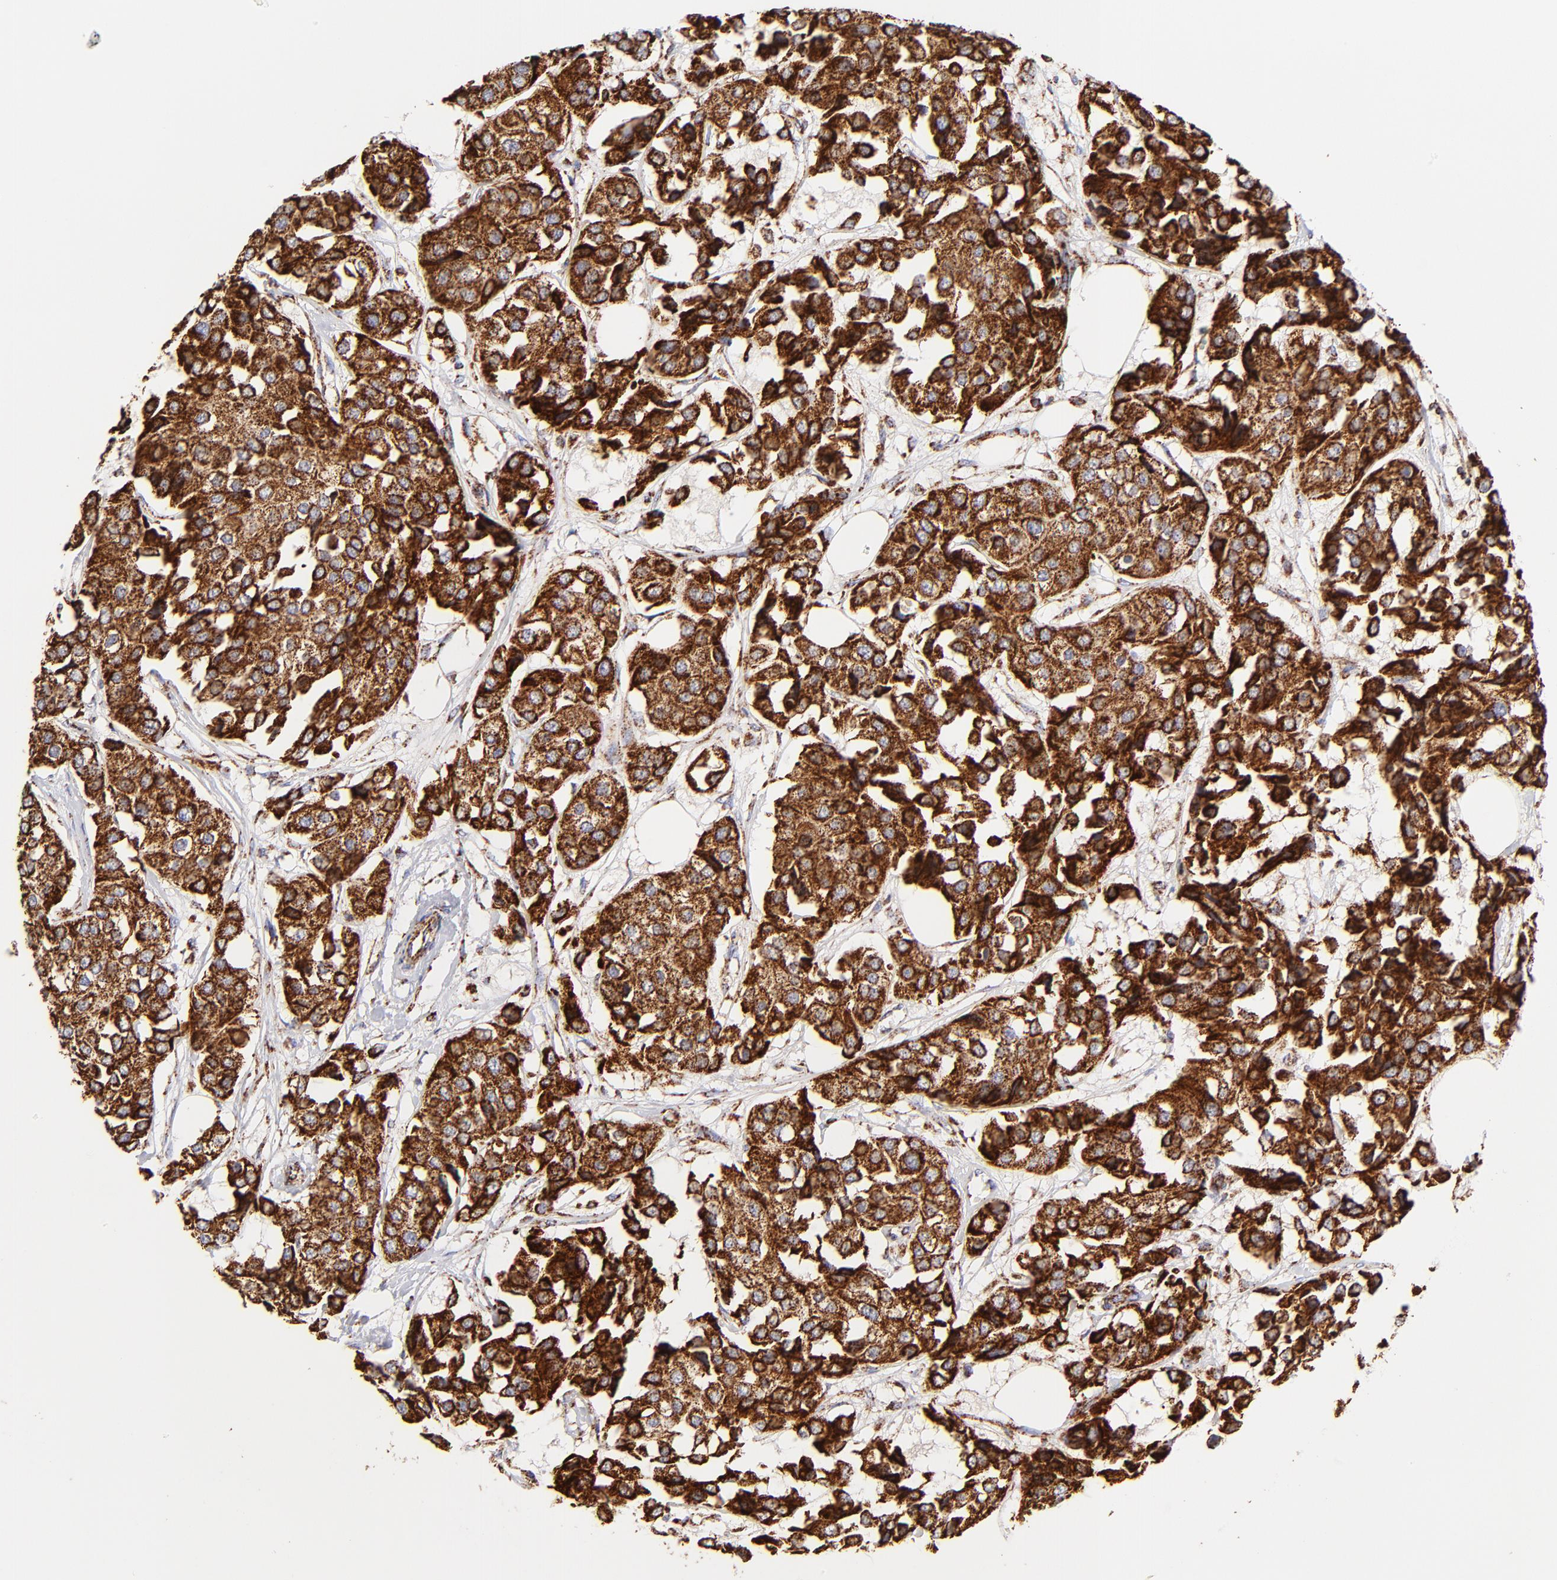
{"staining": {"intensity": "strong", "quantity": ">75%", "location": "cytoplasmic/membranous"}, "tissue": "breast cancer", "cell_type": "Tumor cells", "image_type": "cancer", "snomed": [{"axis": "morphology", "description": "Duct carcinoma"}, {"axis": "topography", "description": "Breast"}], "caption": "Strong cytoplasmic/membranous staining for a protein is identified in approximately >75% of tumor cells of breast cancer using immunohistochemistry.", "gene": "ECH1", "patient": {"sex": "female", "age": 80}}